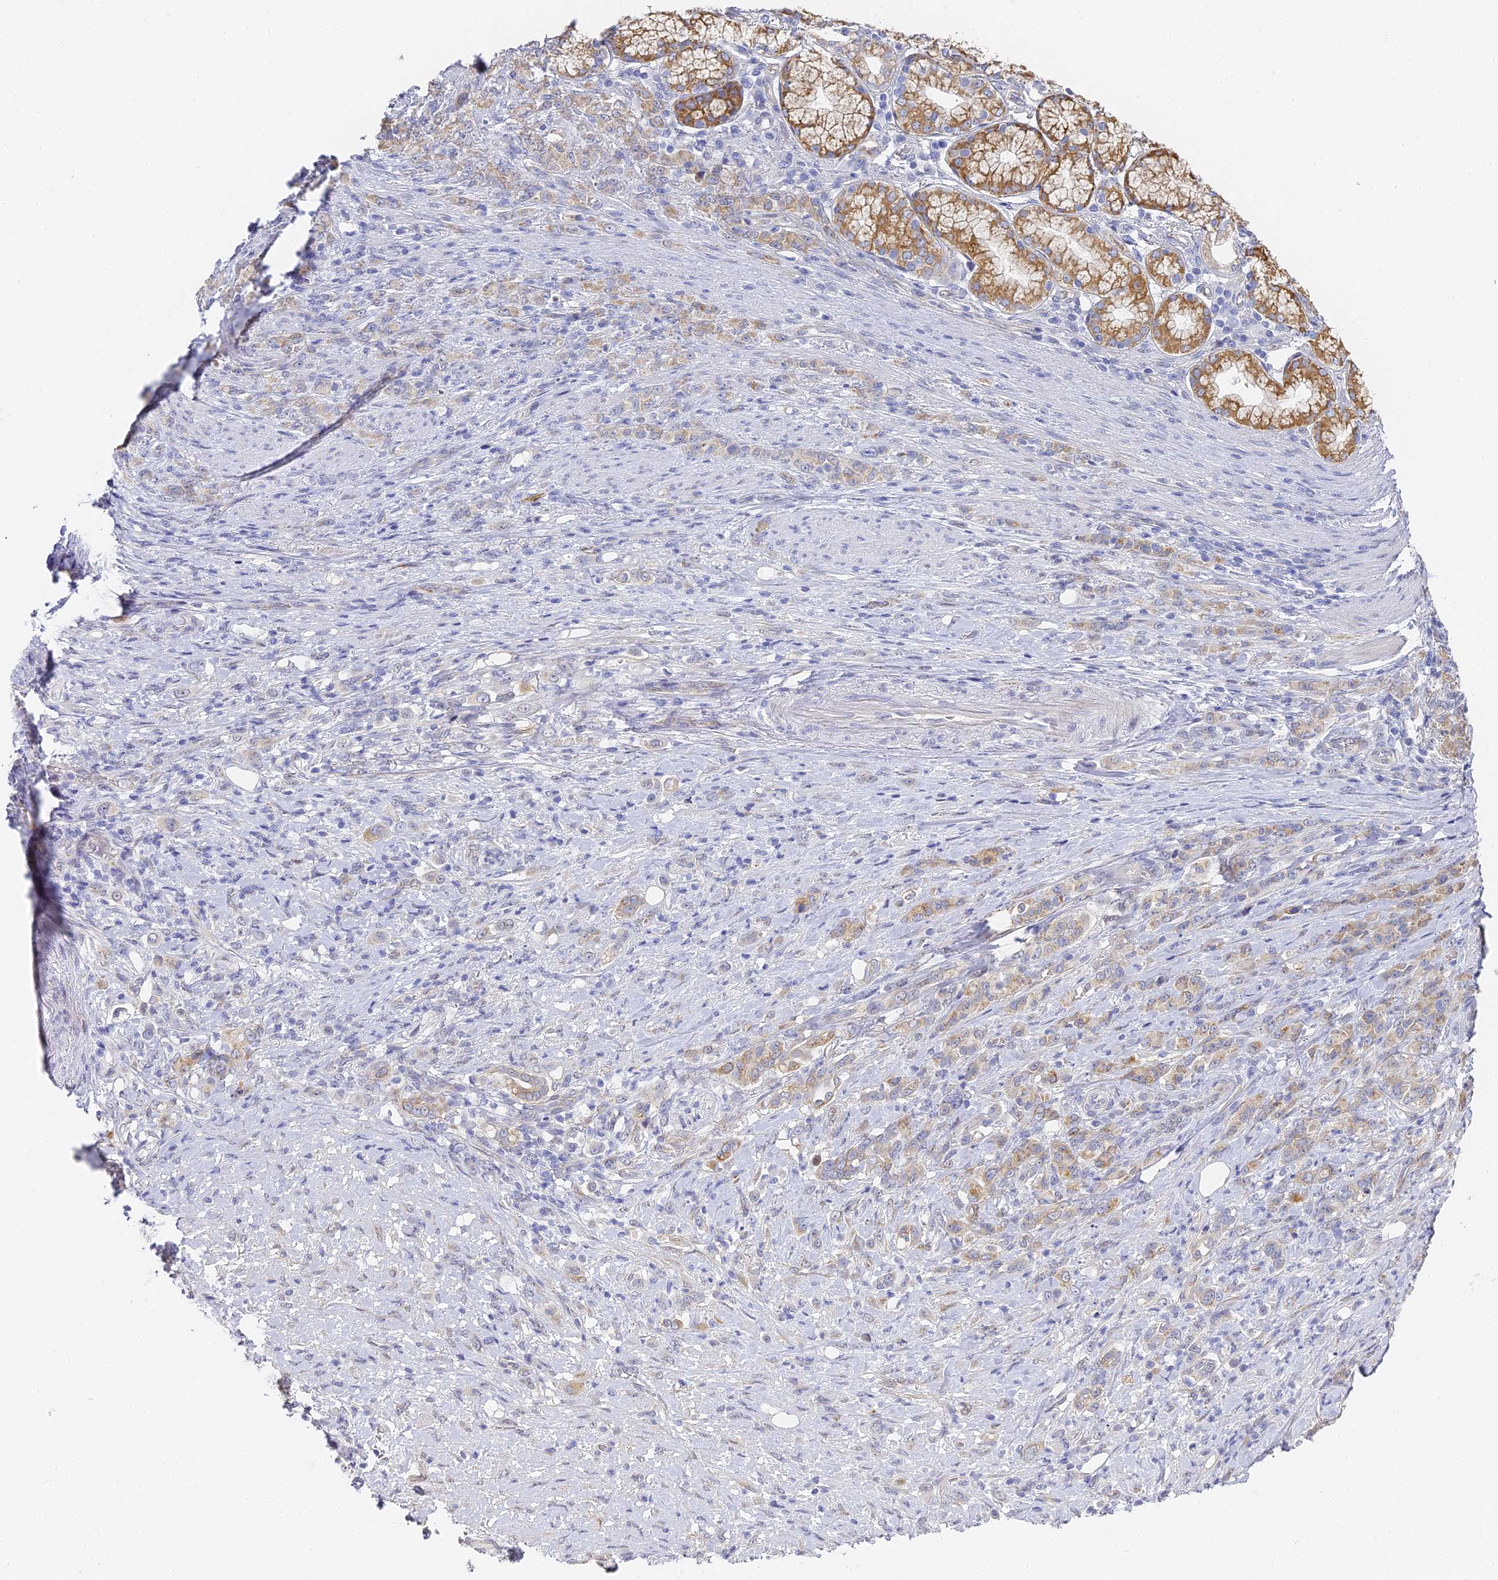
{"staining": {"intensity": "weak", "quantity": "25%-75%", "location": "cytoplasmic/membranous"}, "tissue": "stomach cancer", "cell_type": "Tumor cells", "image_type": "cancer", "snomed": [{"axis": "morphology", "description": "Adenocarcinoma, NOS"}, {"axis": "topography", "description": "Stomach"}], "caption": "A brown stain highlights weak cytoplasmic/membranous staining of a protein in human stomach cancer tumor cells. (DAB (3,3'-diaminobenzidine) = brown stain, brightfield microscopy at high magnification).", "gene": "GJA1", "patient": {"sex": "female", "age": 79}}